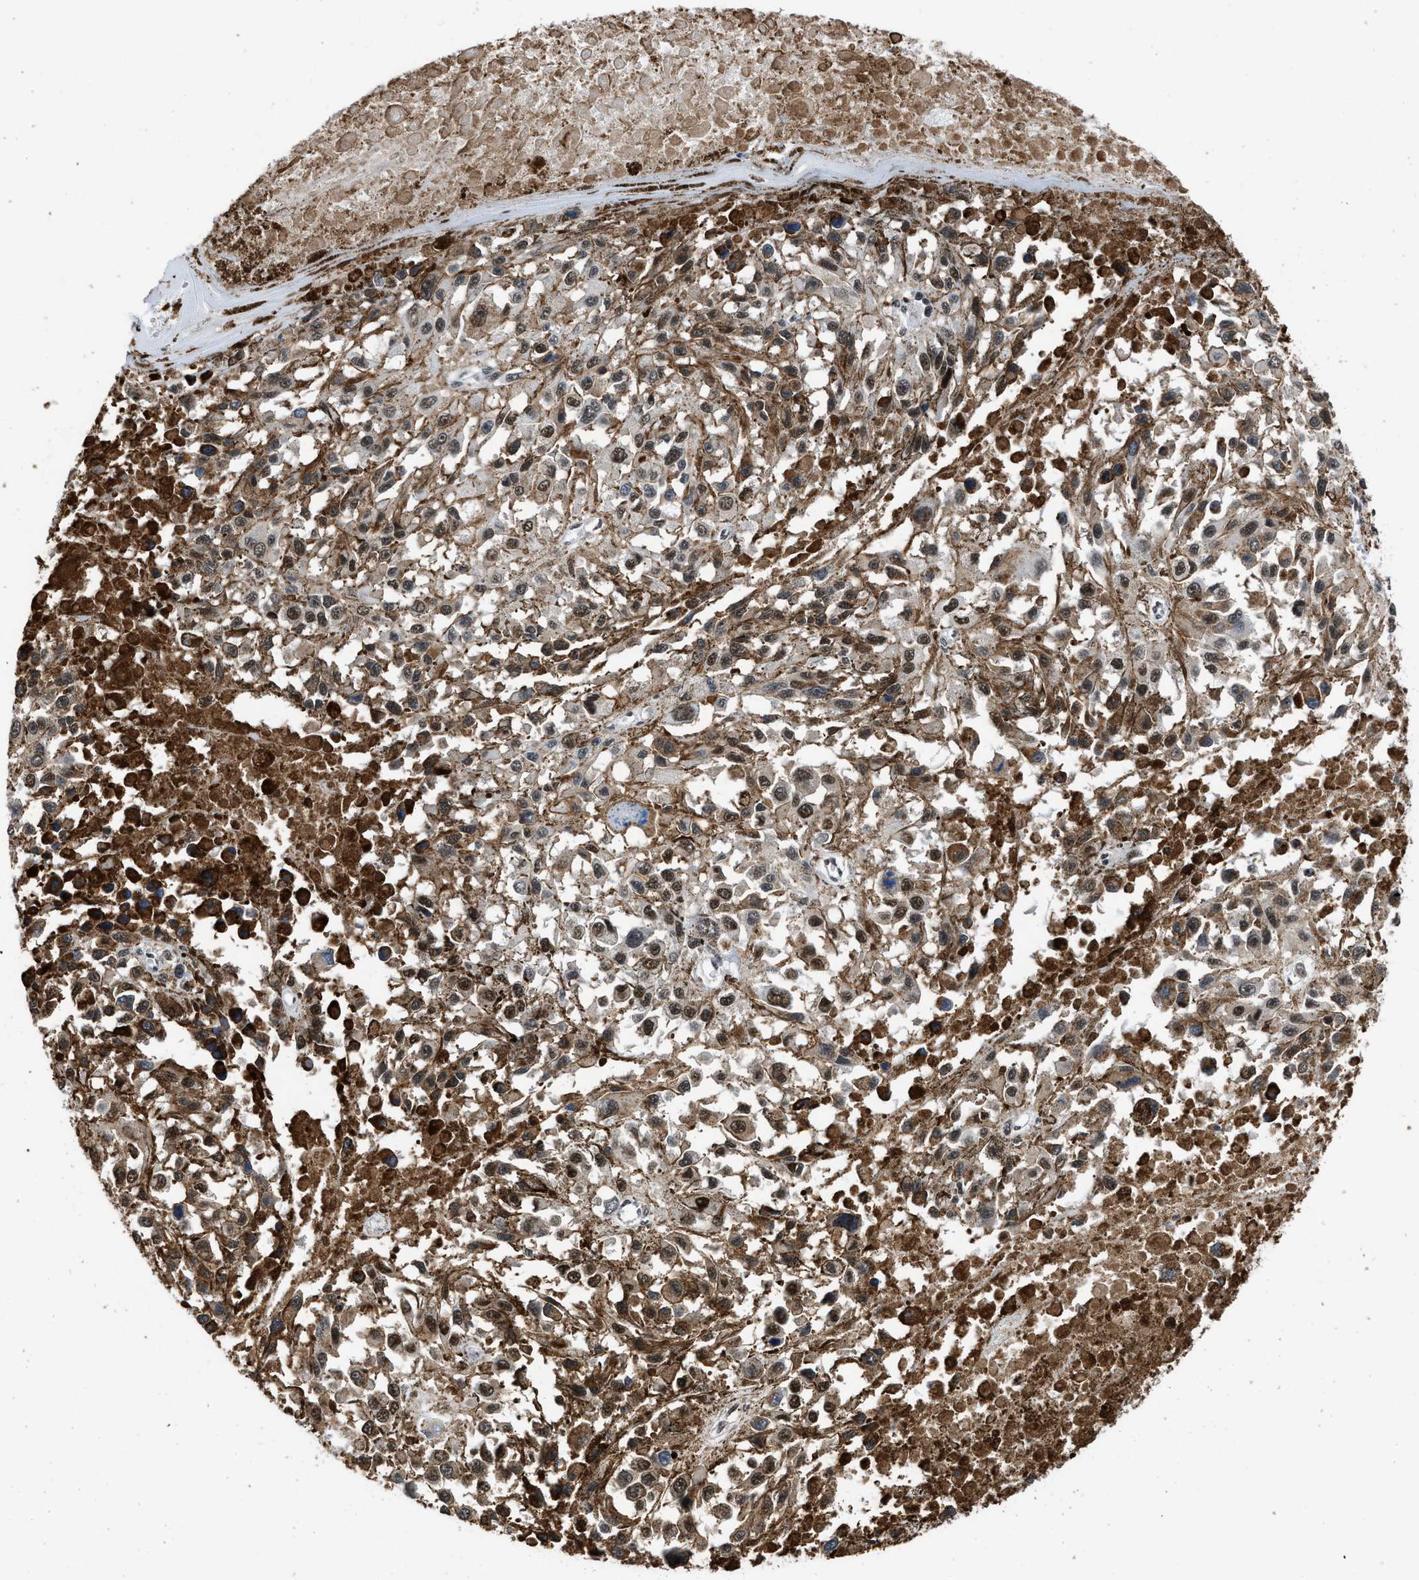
{"staining": {"intensity": "moderate", "quantity": "25%-75%", "location": "cytoplasmic/membranous,nuclear"}, "tissue": "melanoma", "cell_type": "Tumor cells", "image_type": "cancer", "snomed": [{"axis": "morphology", "description": "Malignant melanoma, Metastatic site"}, {"axis": "topography", "description": "Lymph node"}], "caption": "About 25%-75% of tumor cells in human malignant melanoma (metastatic site) exhibit moderate cytoplasmic/membranous and nuclear protein positivity as visualized by brown immunohistochemical staining.", "gene": "HNRNPH2", "patient": {"sex": "male", "age": 59}}